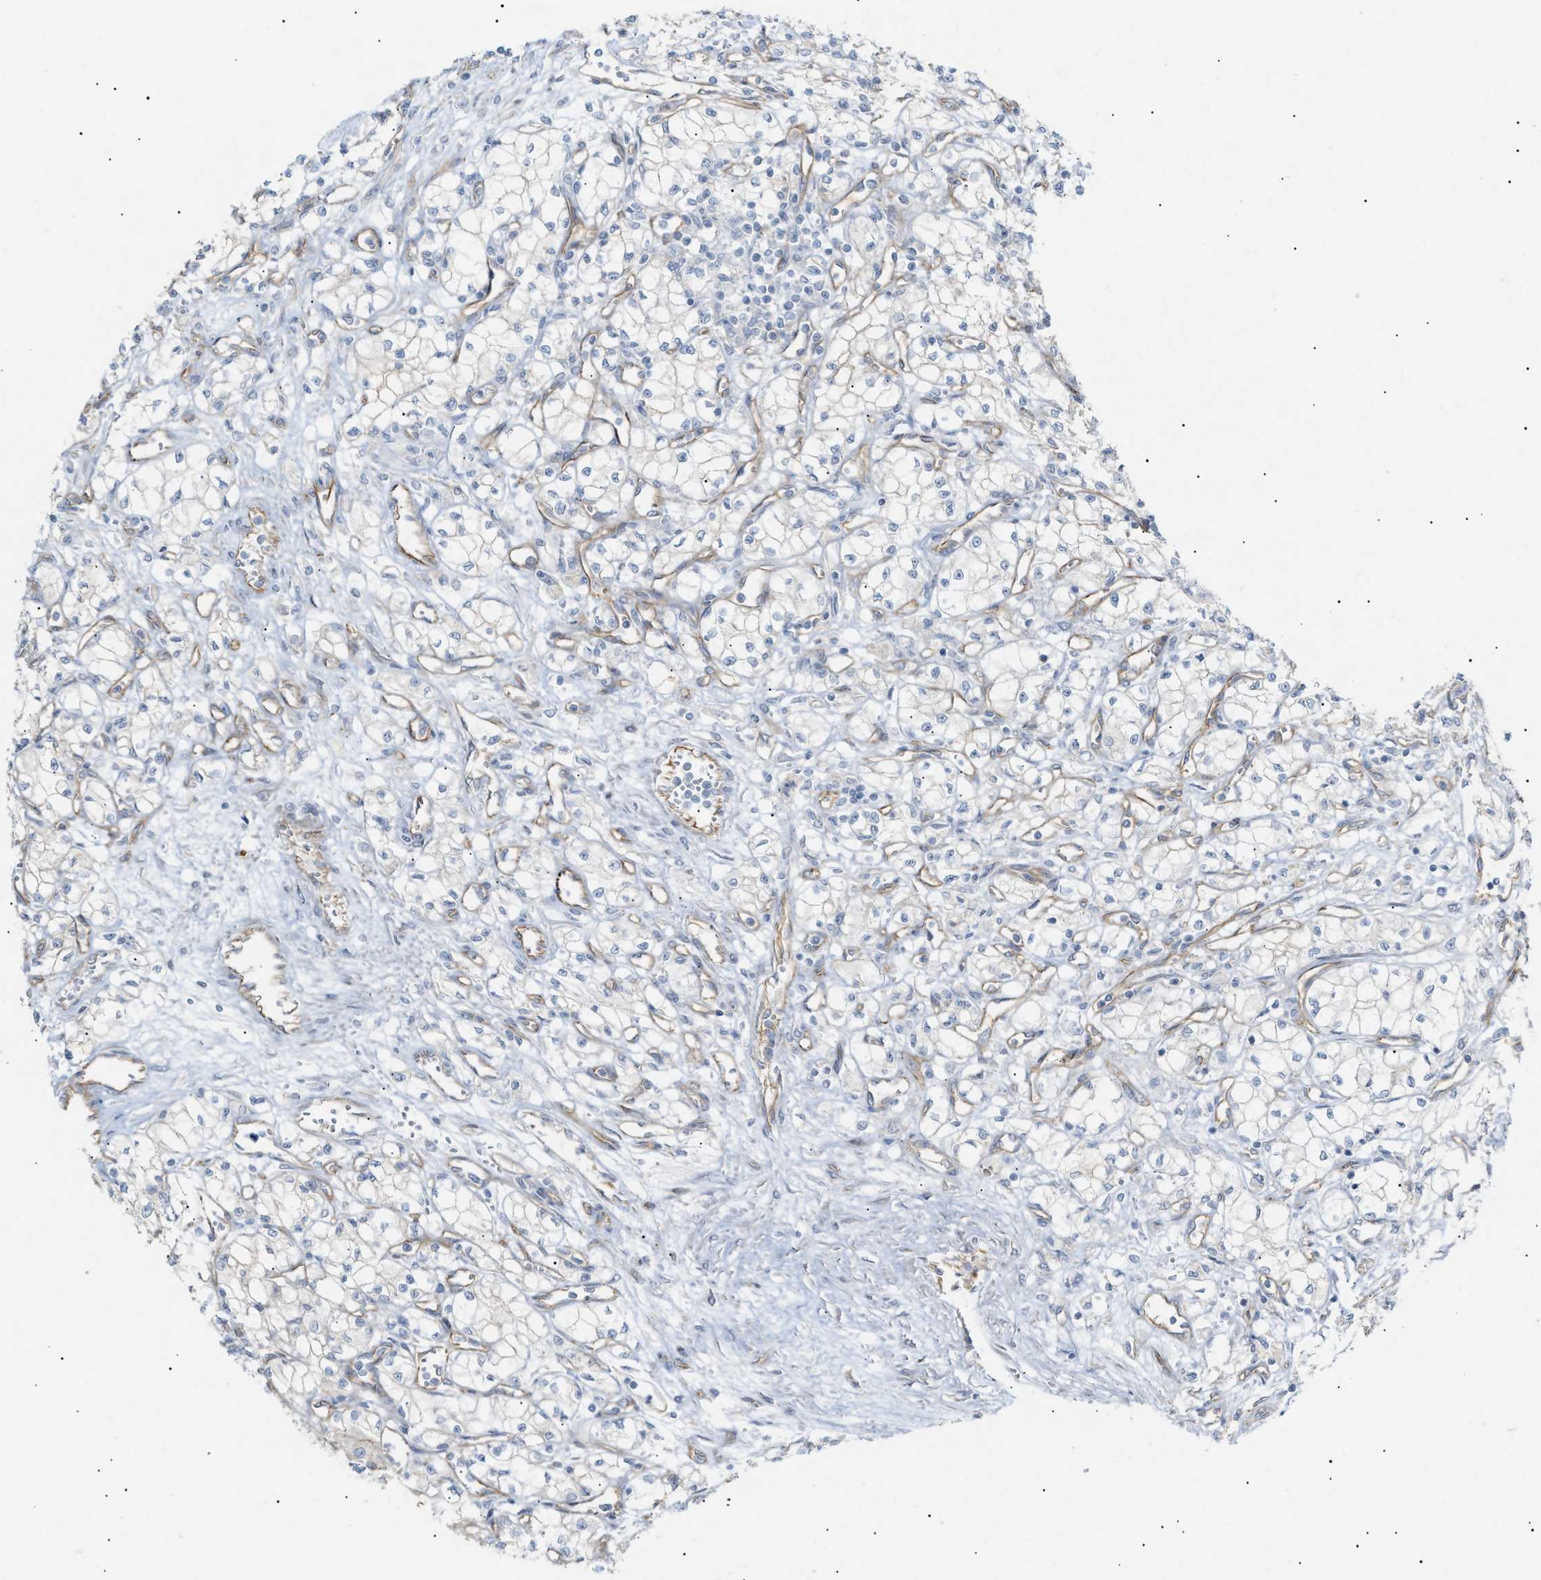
{"staining": {"intensity": "negative", "quantity": "none", "location": "none"}, "tissue": "renal cancer", "cell_type": "Tumor cells", "image_type": "cancer", "snomed": [{"axis": "morphology", "description": "Normal tissue, NOS"}, {"axis": "morphology", "description": "Adenocarcinoma, NOS"}, {"axis": "topography", "description": "Kidney"}], "caption": "Immunohistochemistry of renal cancer (adenocarcinoma) reveals no expression in tumor cells.", "gene": "ZFHX2", "patient": {"sex": "male", "age": 59}}